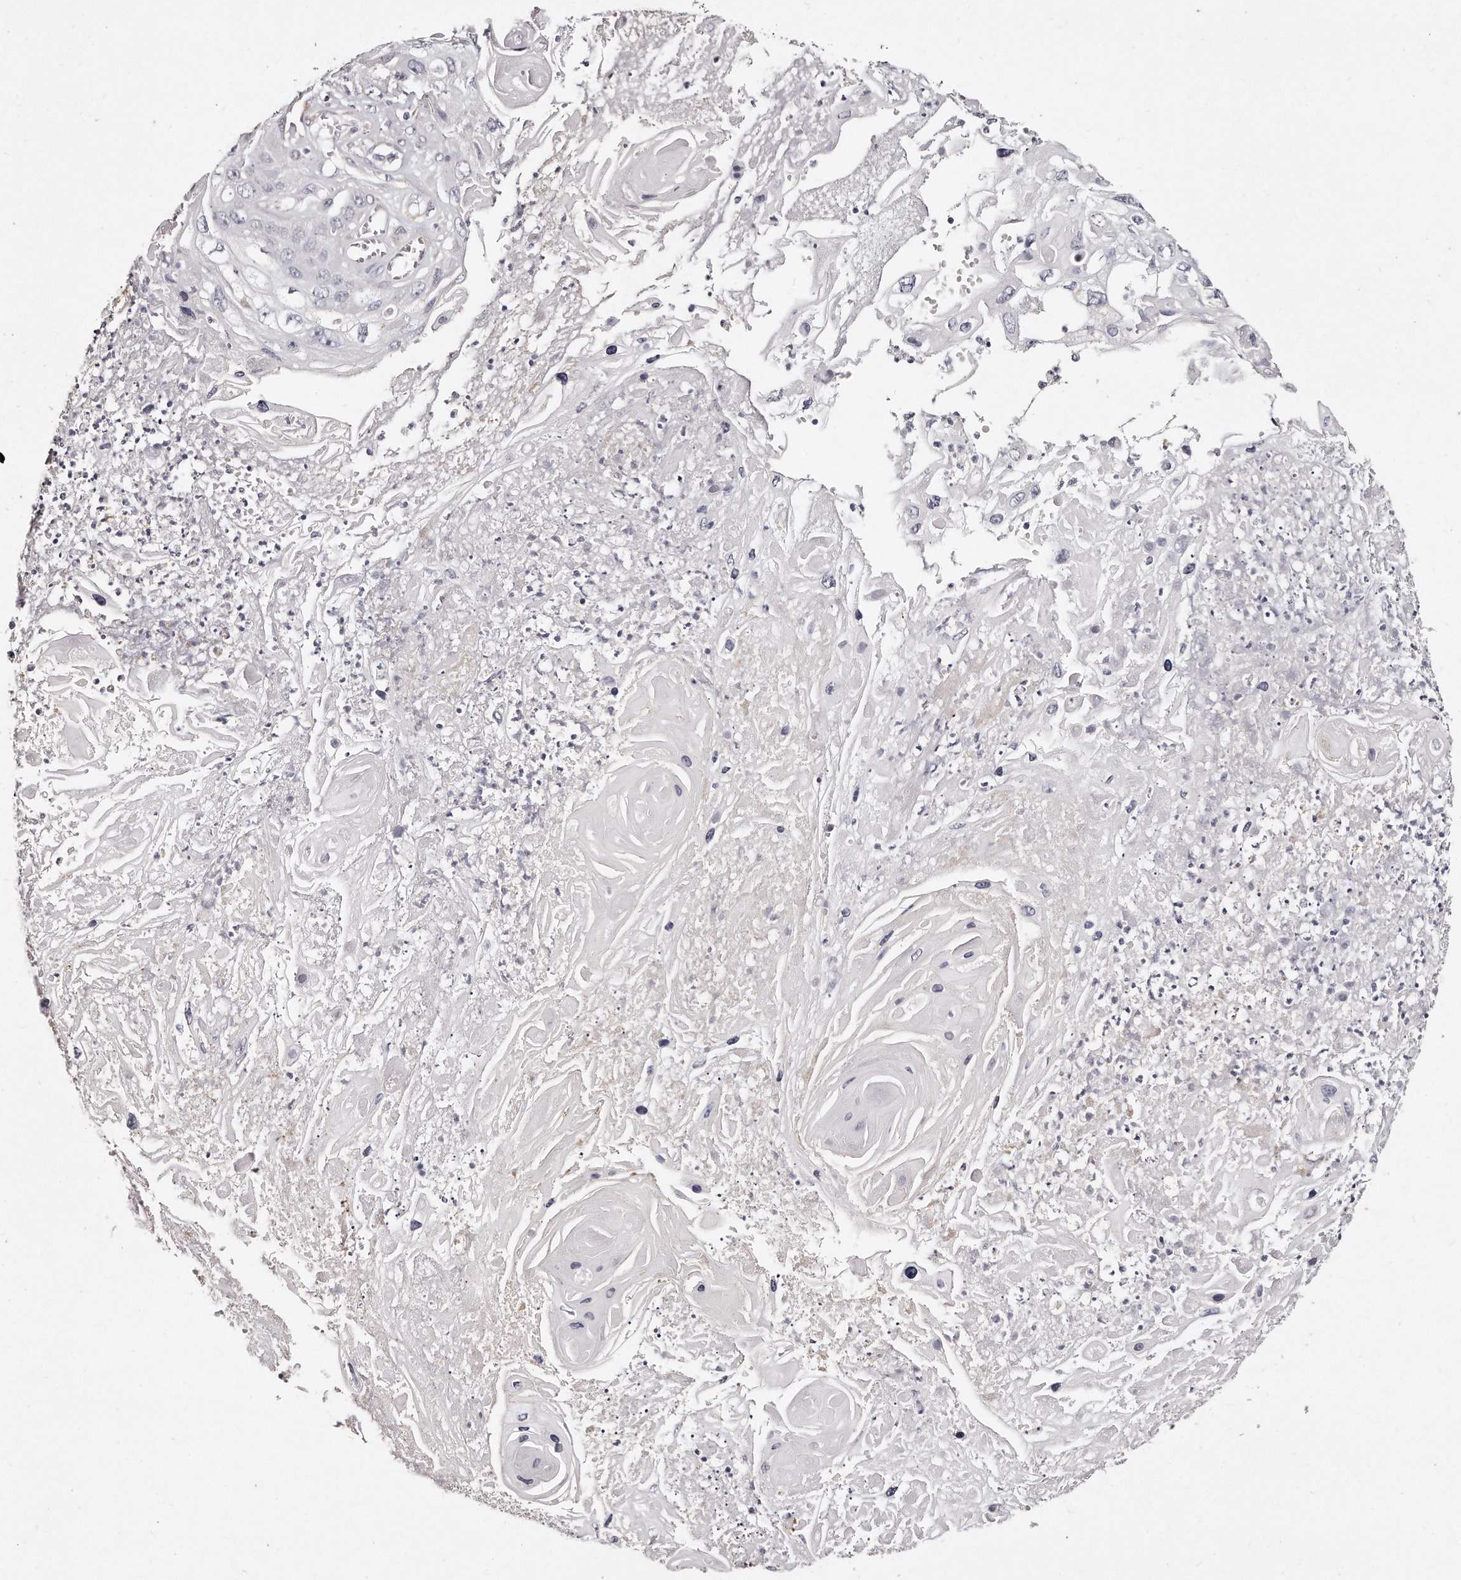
{"staining": {"intensity": "negative", "quantity": "none", "location": "none"}, "tissue": "skin cancer", "cell_type": "Tumor cells", "image_type": "cancer", "snomed": [{"axis": "morphology", "description": "Squamous cell carcinoma, NOS"}, {"axis": "topography", "description": "Skin"}], "caption": "The micrograph exhibits no staining of tumor cells in skin cancer (squamous cell carcinoma). (DAB (3,3'-diaminobenzidine) IHC visualized using brightfield microscopy, high magnification).", "gene": "LMOD1", "patient": {"sex": "male", "age": 55}}